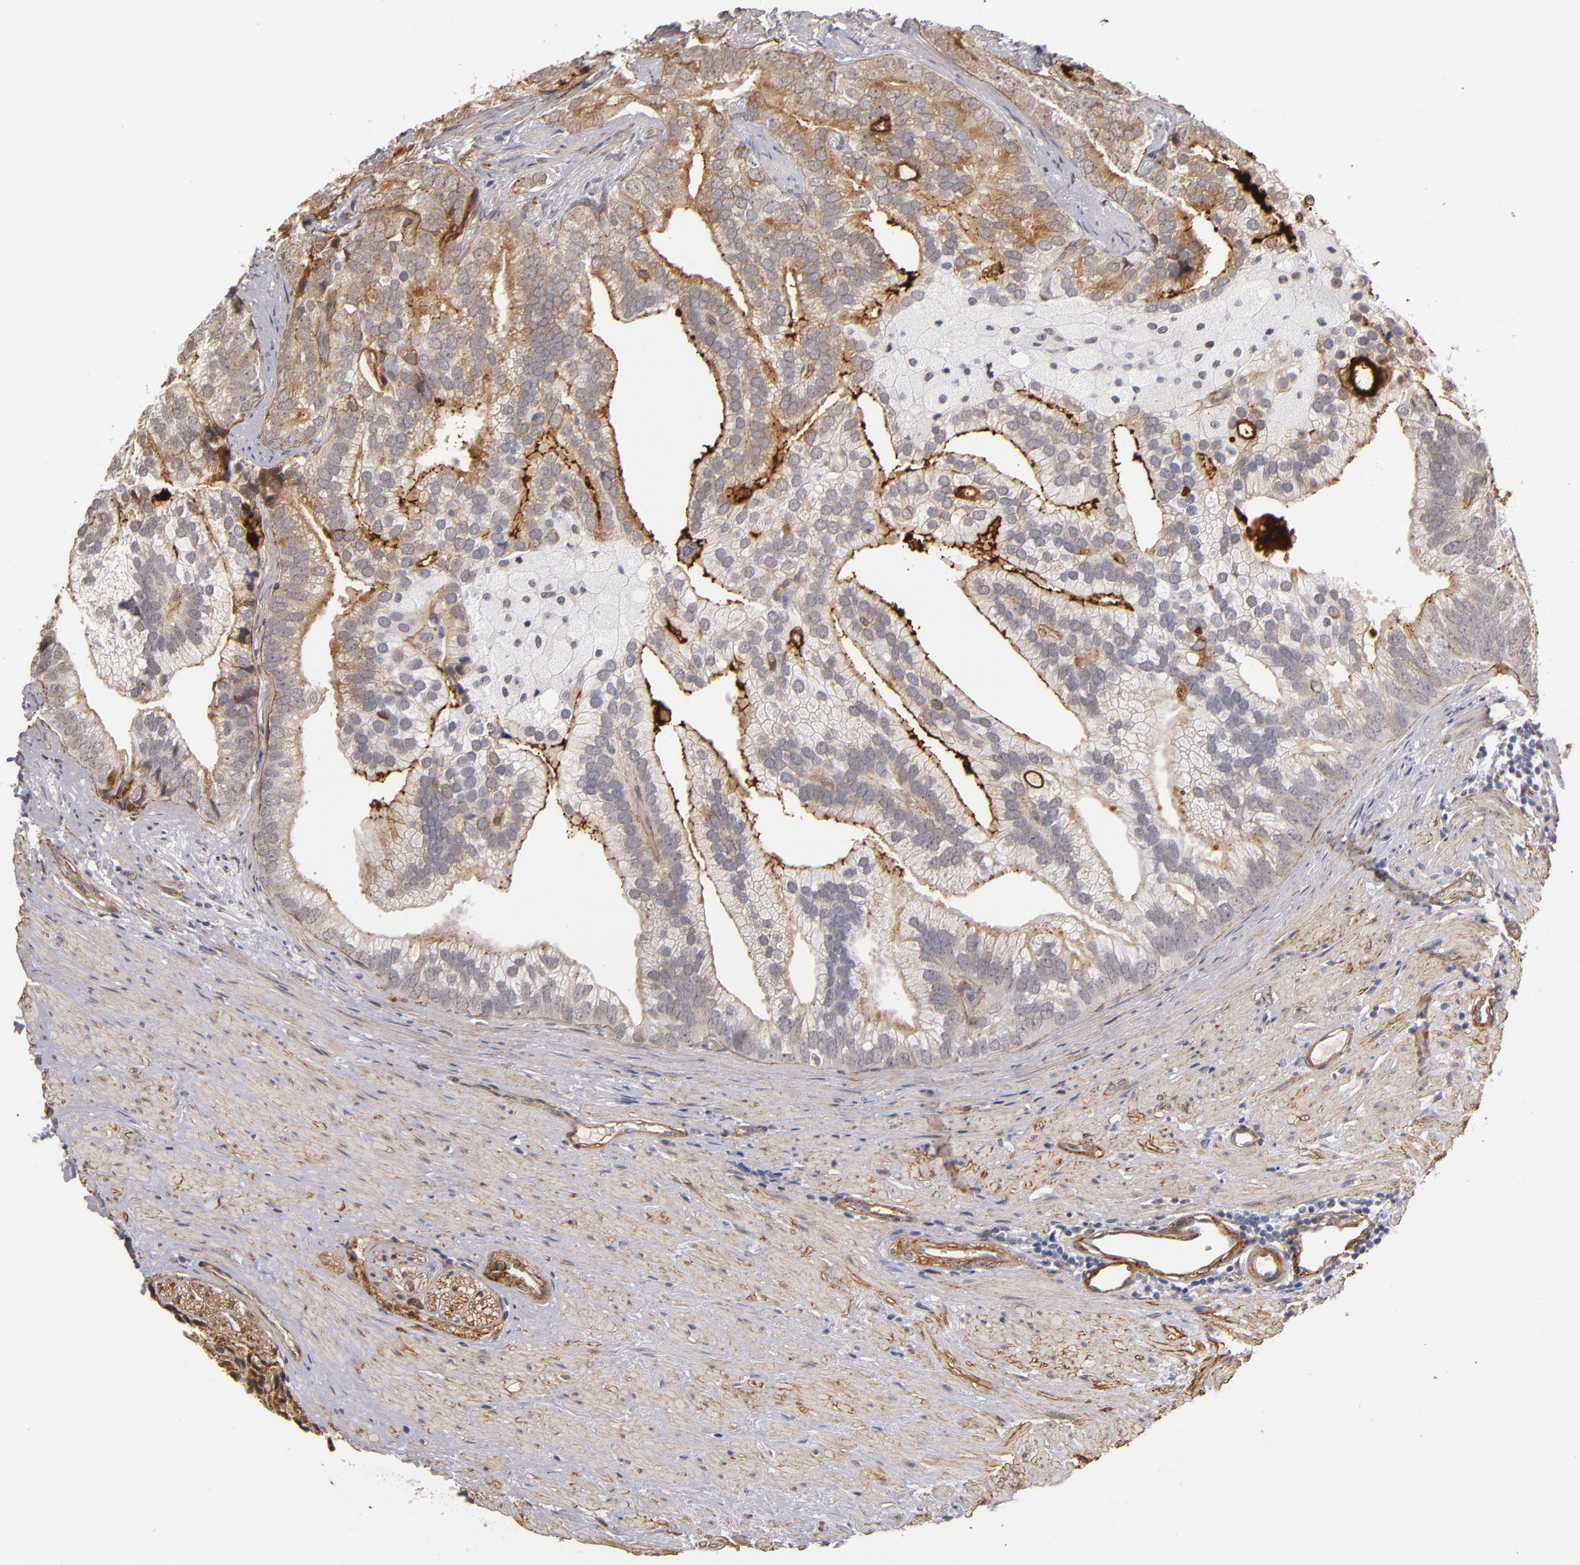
{"staining": {"intensity": "weak", "quantity": "25%-75%", "location": "cytoplasmic/membranous"}, "tissue": "prostate cancer", "cell_type": "Tumor cells", "image_type": "cancer", "snomed": [{"axis": "morphology", "description": "Adenocarcinoma, Low grade"}, {"axis": "topography", "description": "Prostate"}], "caption": "Human low-grade adenocarcinoma (prostate) stained for a protein (brown) displays weak cytoplasmic/membranous positive expression in about 25%-75% of tumor cells.", "gene": "LAMC1", "patient": {"sex": "male", "age": 71}}